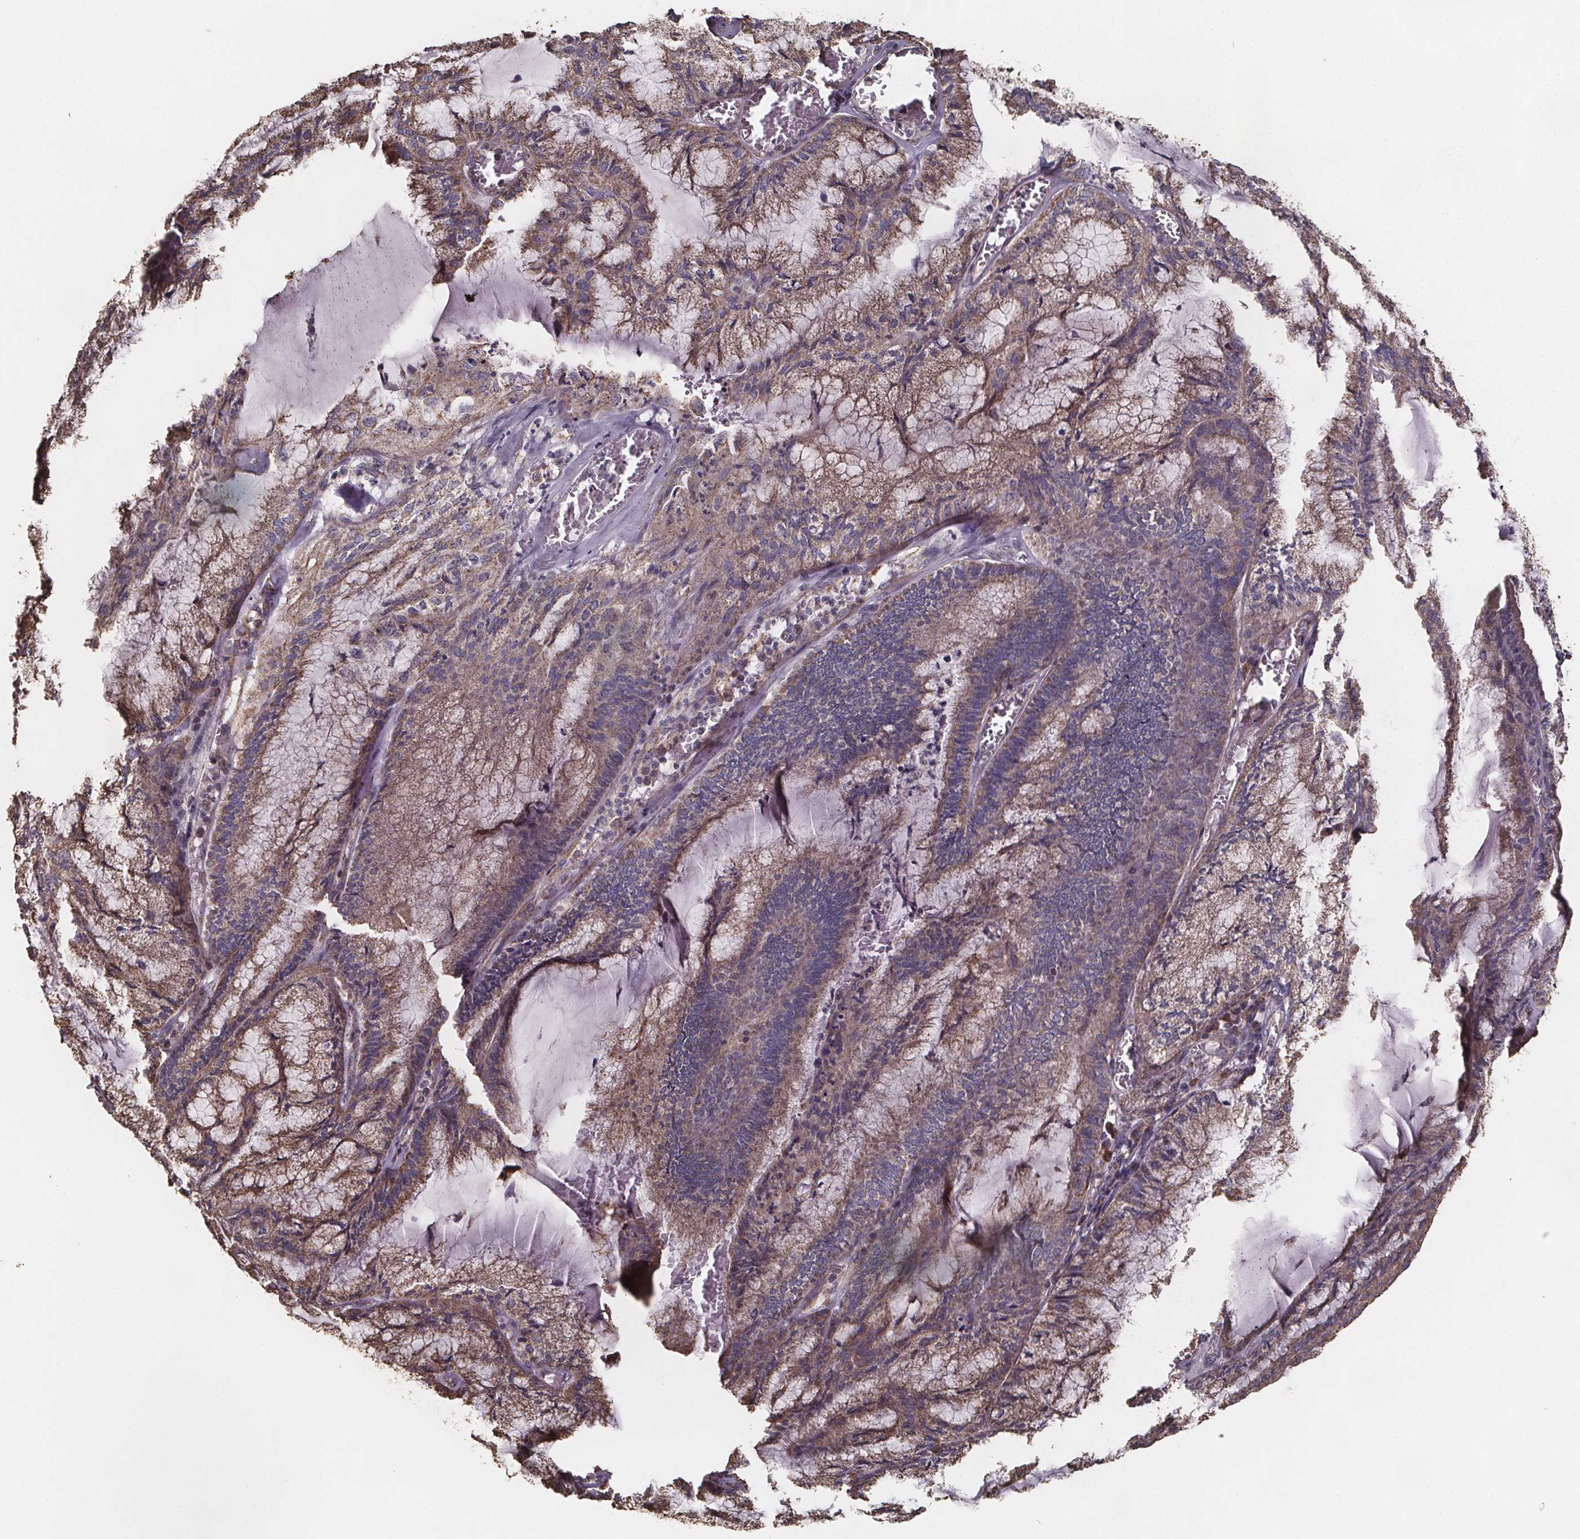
{"staining": {"intensity": "moderate", "quantity": ">75%", "location": "cytoplasmic/membranous"}, "tissue": "endometrial cancer", "cell_type": "Tumor cells", "image_type": "cancer", "snomed": [{"axis": "morphology", "description": "Carcinoma, NOS"}, {"axis": "topography", "description": "Endometrium"}], "caption": "Immunohistochemical staining of human endometrial carcinoma exhibits moderate cytoplasmic/membranous protein positivity in about >75% of tumor cells.", "gene": "SLC35D2", "patient": {"sex": "female", "age": 62}}